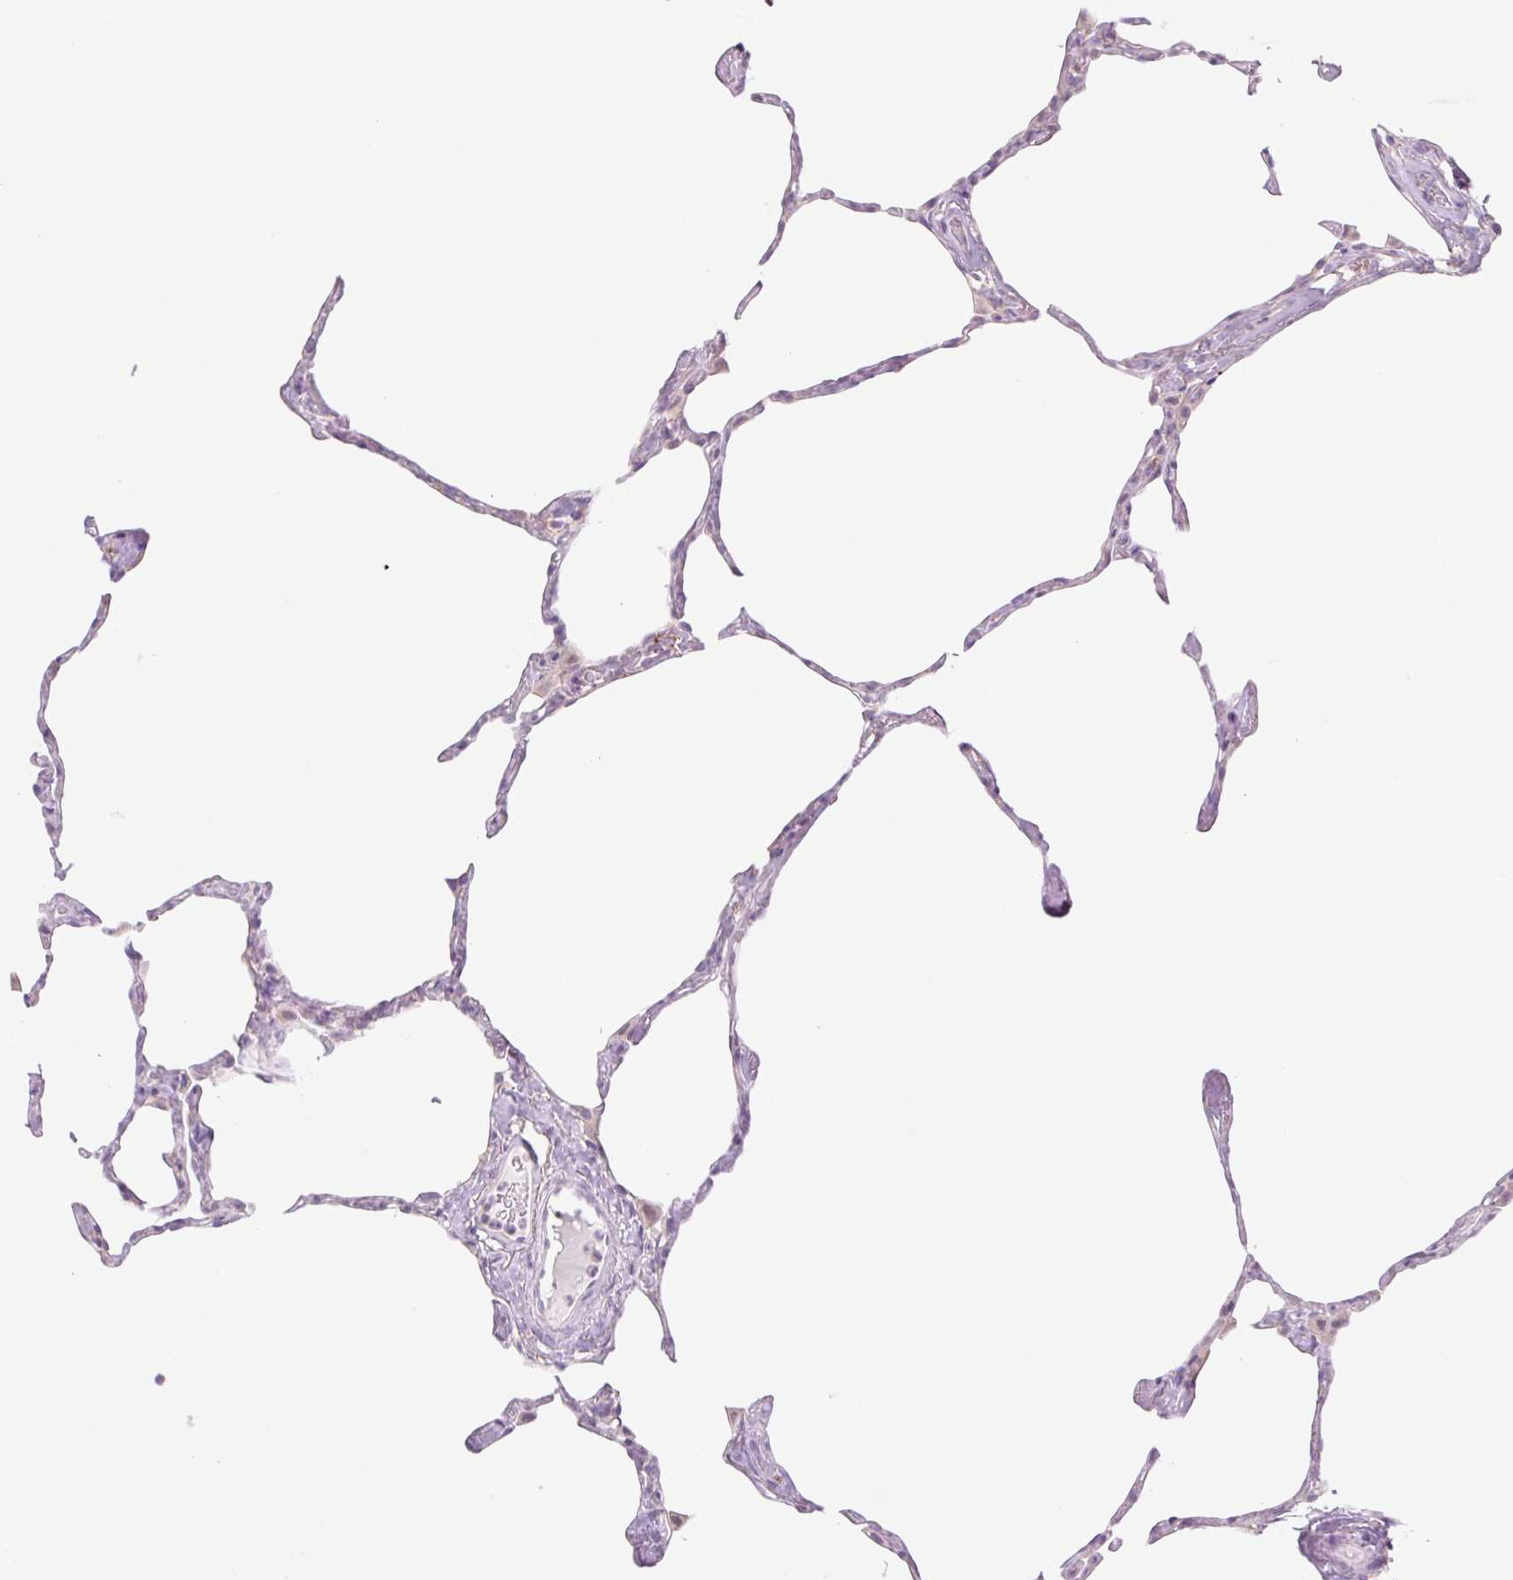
{"staining": {"intensity": "weak", "quantity": "25%-75%", "location": "cytoplasmic/membranous"}, "tissue": "lung", "cell_type": "Alveolar cells", "image_type": "normal", "snomed": [{"axis": "morphology", "description": "Normal tissue, NOS"}, {"axis": "topography", "description": "Lung"}], "caption": "IHC micrograph of benign lung stained for a protein (brown), which demonstrates low levels of weak cytoplasmic/membranous expression in about 25%-75% of alveolar cells.", "gene": "COL5A1", "patient": {"sex": "male", "age": 65}}